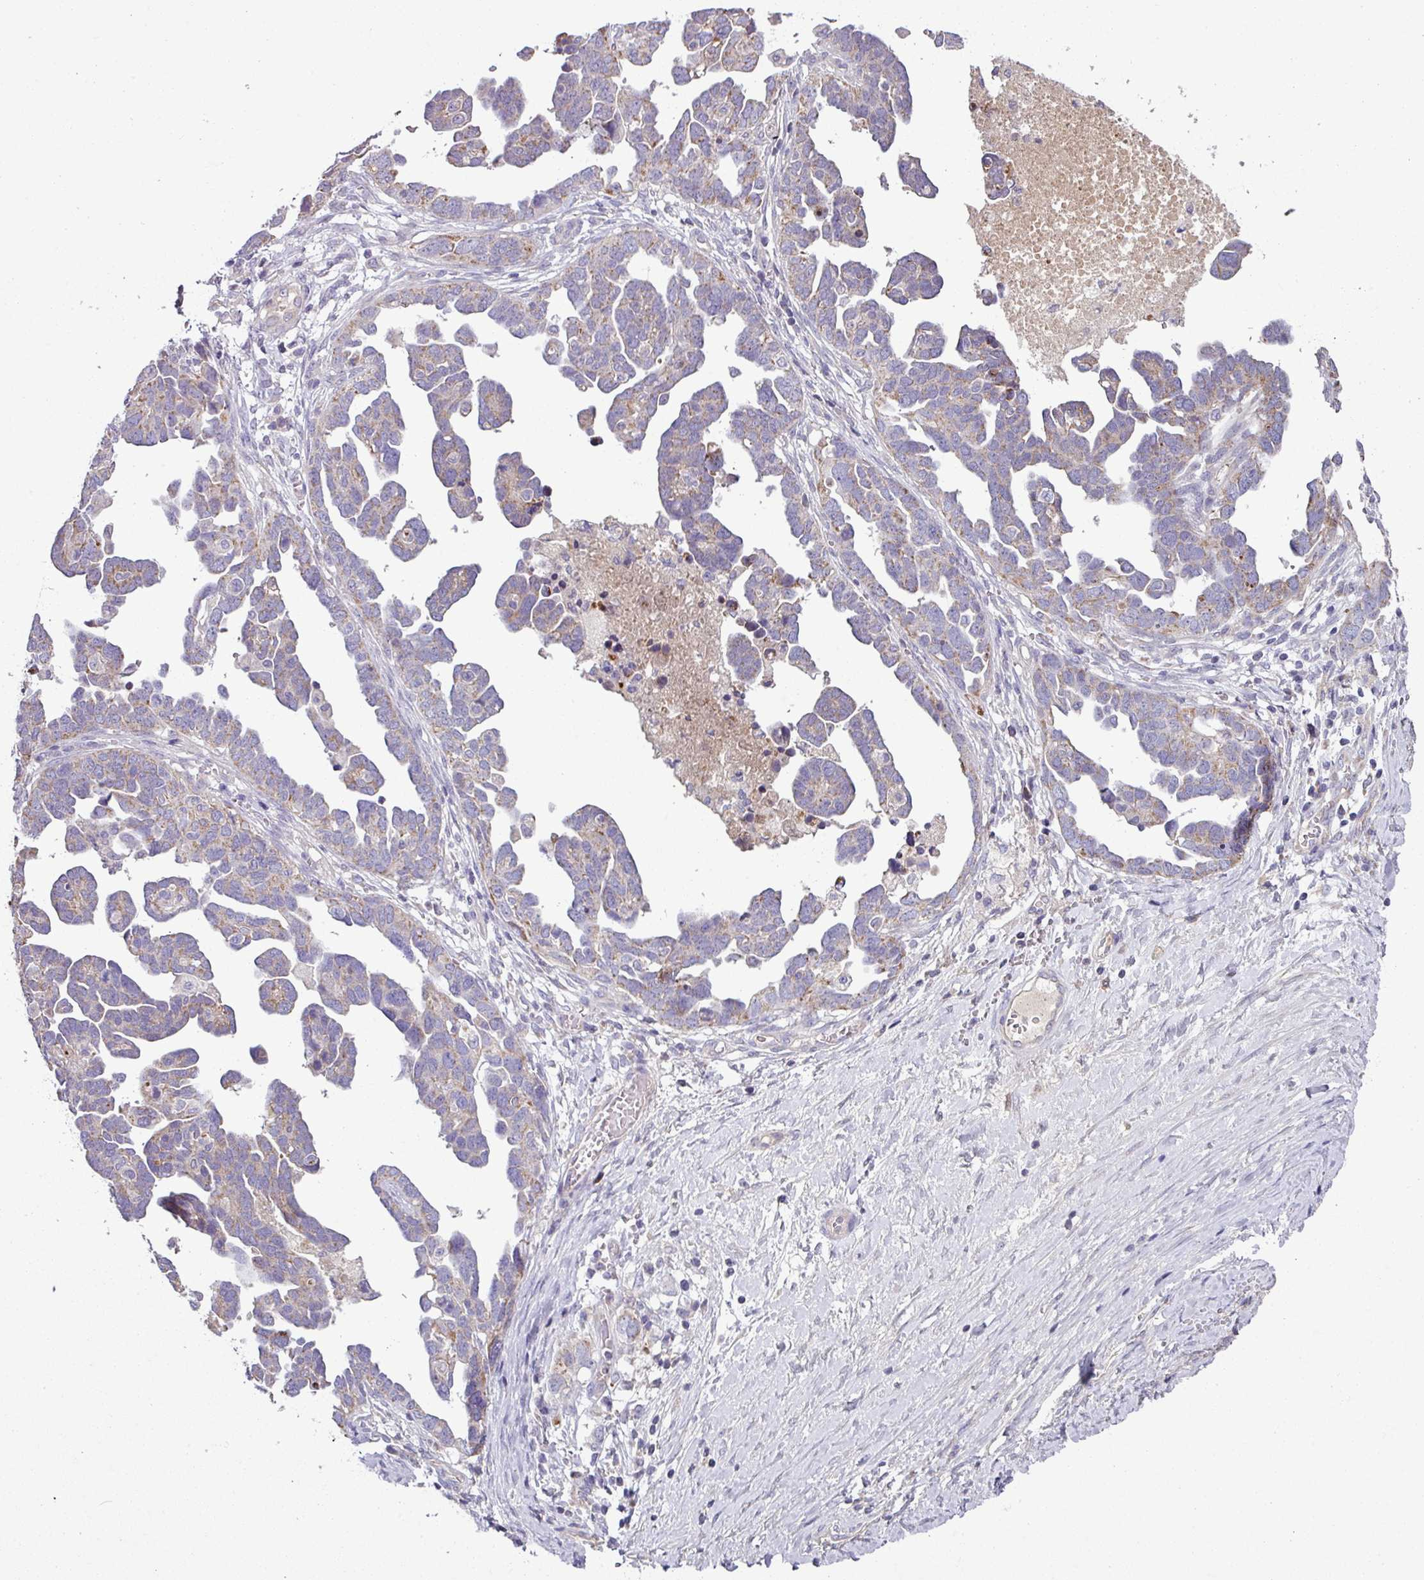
{"staining": {"intensity": "weak", "quantity": "25%-75%", "location": "cytoplasmic/membranous"}, "tissue": "ovarian cancer", "cell_type": "Tumor cells", "image_type": "cancer", "snomed": [{"axis": "morphology", "description": "Cystadenocarcinoma, serous, NOS"}, {"axis": "topography", "description": "Ovary"}], "caption": "An image showing weak cytoplasmic/membranous positivity in about 25%-75% of tumor cells in serous cystadenocarcinoma (ovarian), as visualized by brown immunohistochemical staining.", "gene": "LRRC9", "patient": {"sex": "female", "age": 54}}